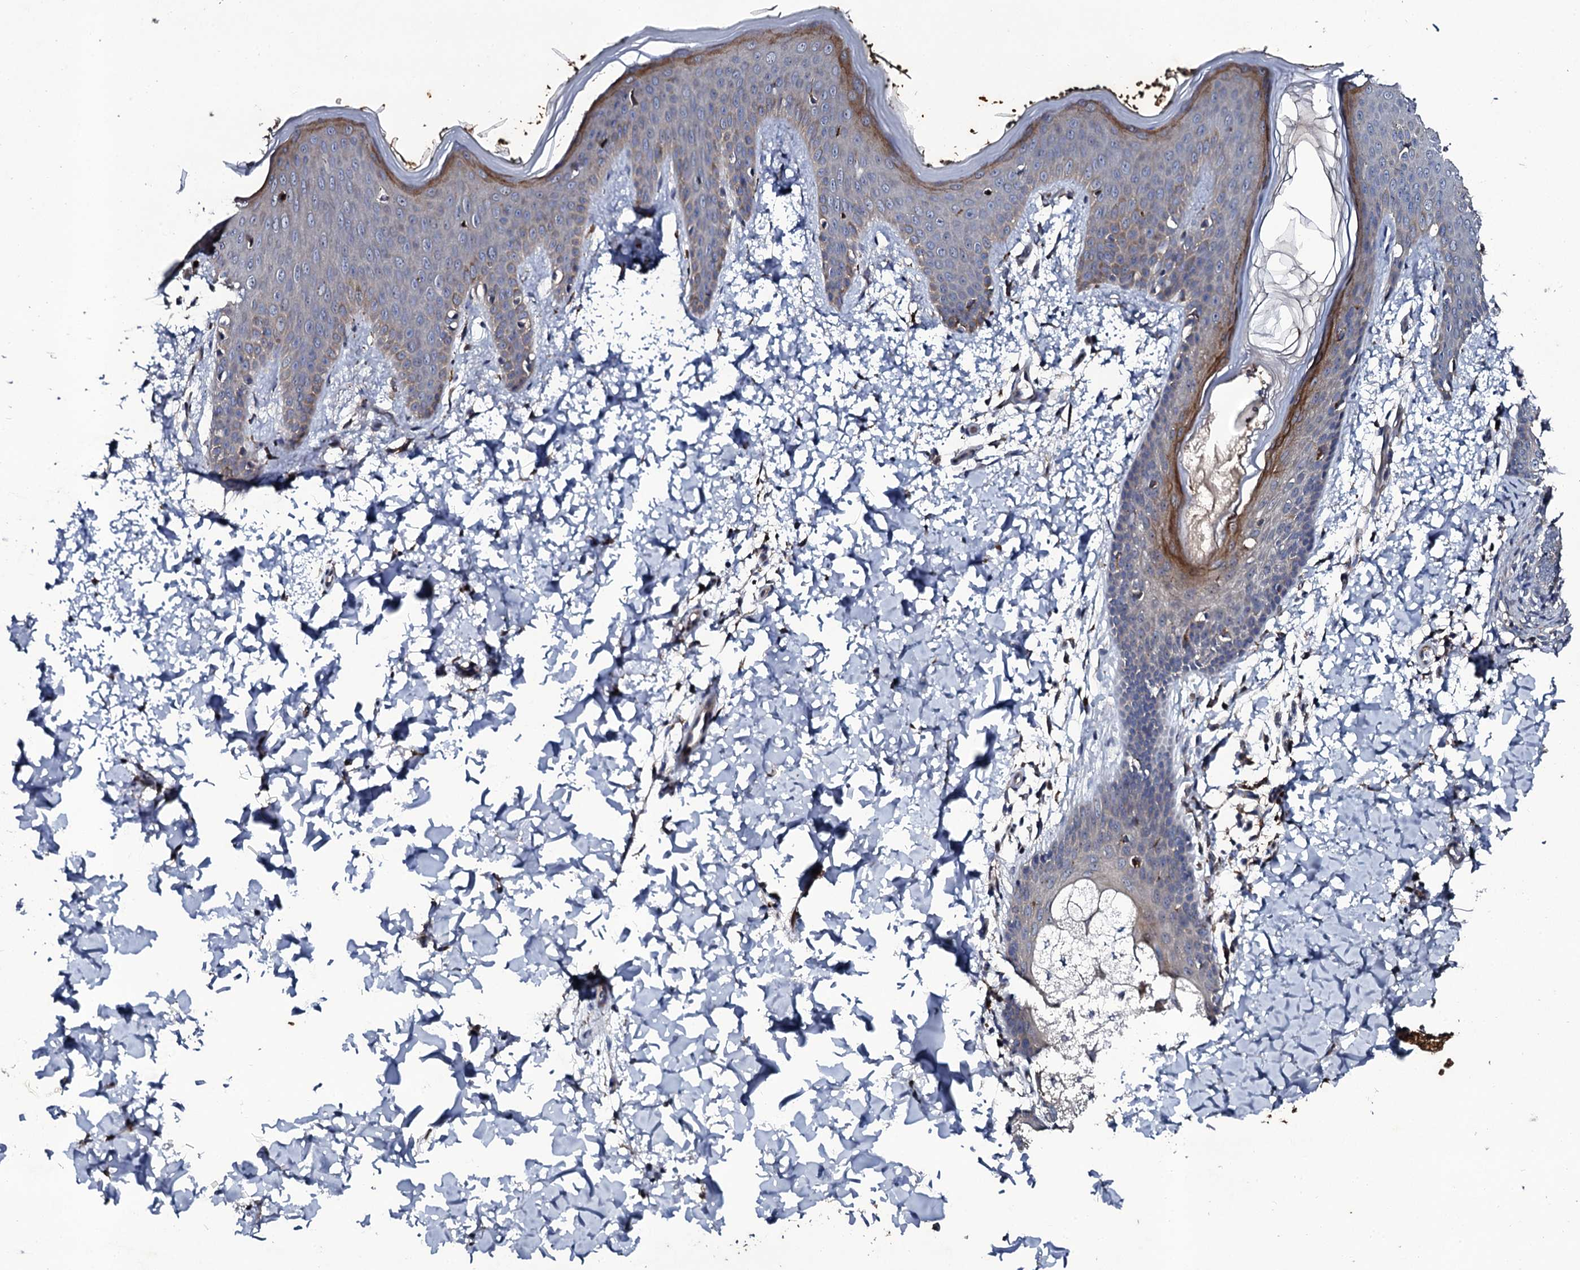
{"staining": {"intensity": "strong", "quantity": ">75%", "location": "cytoplasmic/membranous"}, "tissue": "skin", "cell_type": "Fibroblasts", "image_type": "normal", "snomed": [{"axis": "morphology", "description": "Normal tissue, NOS"}, {"axis": "topography", "description": "Skin"}], "caption": "Immunohistochemistry of benign human skin shows high levels of strong cytoplasmic/membranous staining in approximately >75% of fibroblasts. Using DAB (3,3'-diaminobenzidine) (brown) and hematoxylin (blue) stains, captured at high magnification using brightfield microscopy.", "gene": "LRRC28", "patient": {"sex": "male", "age": 36}}